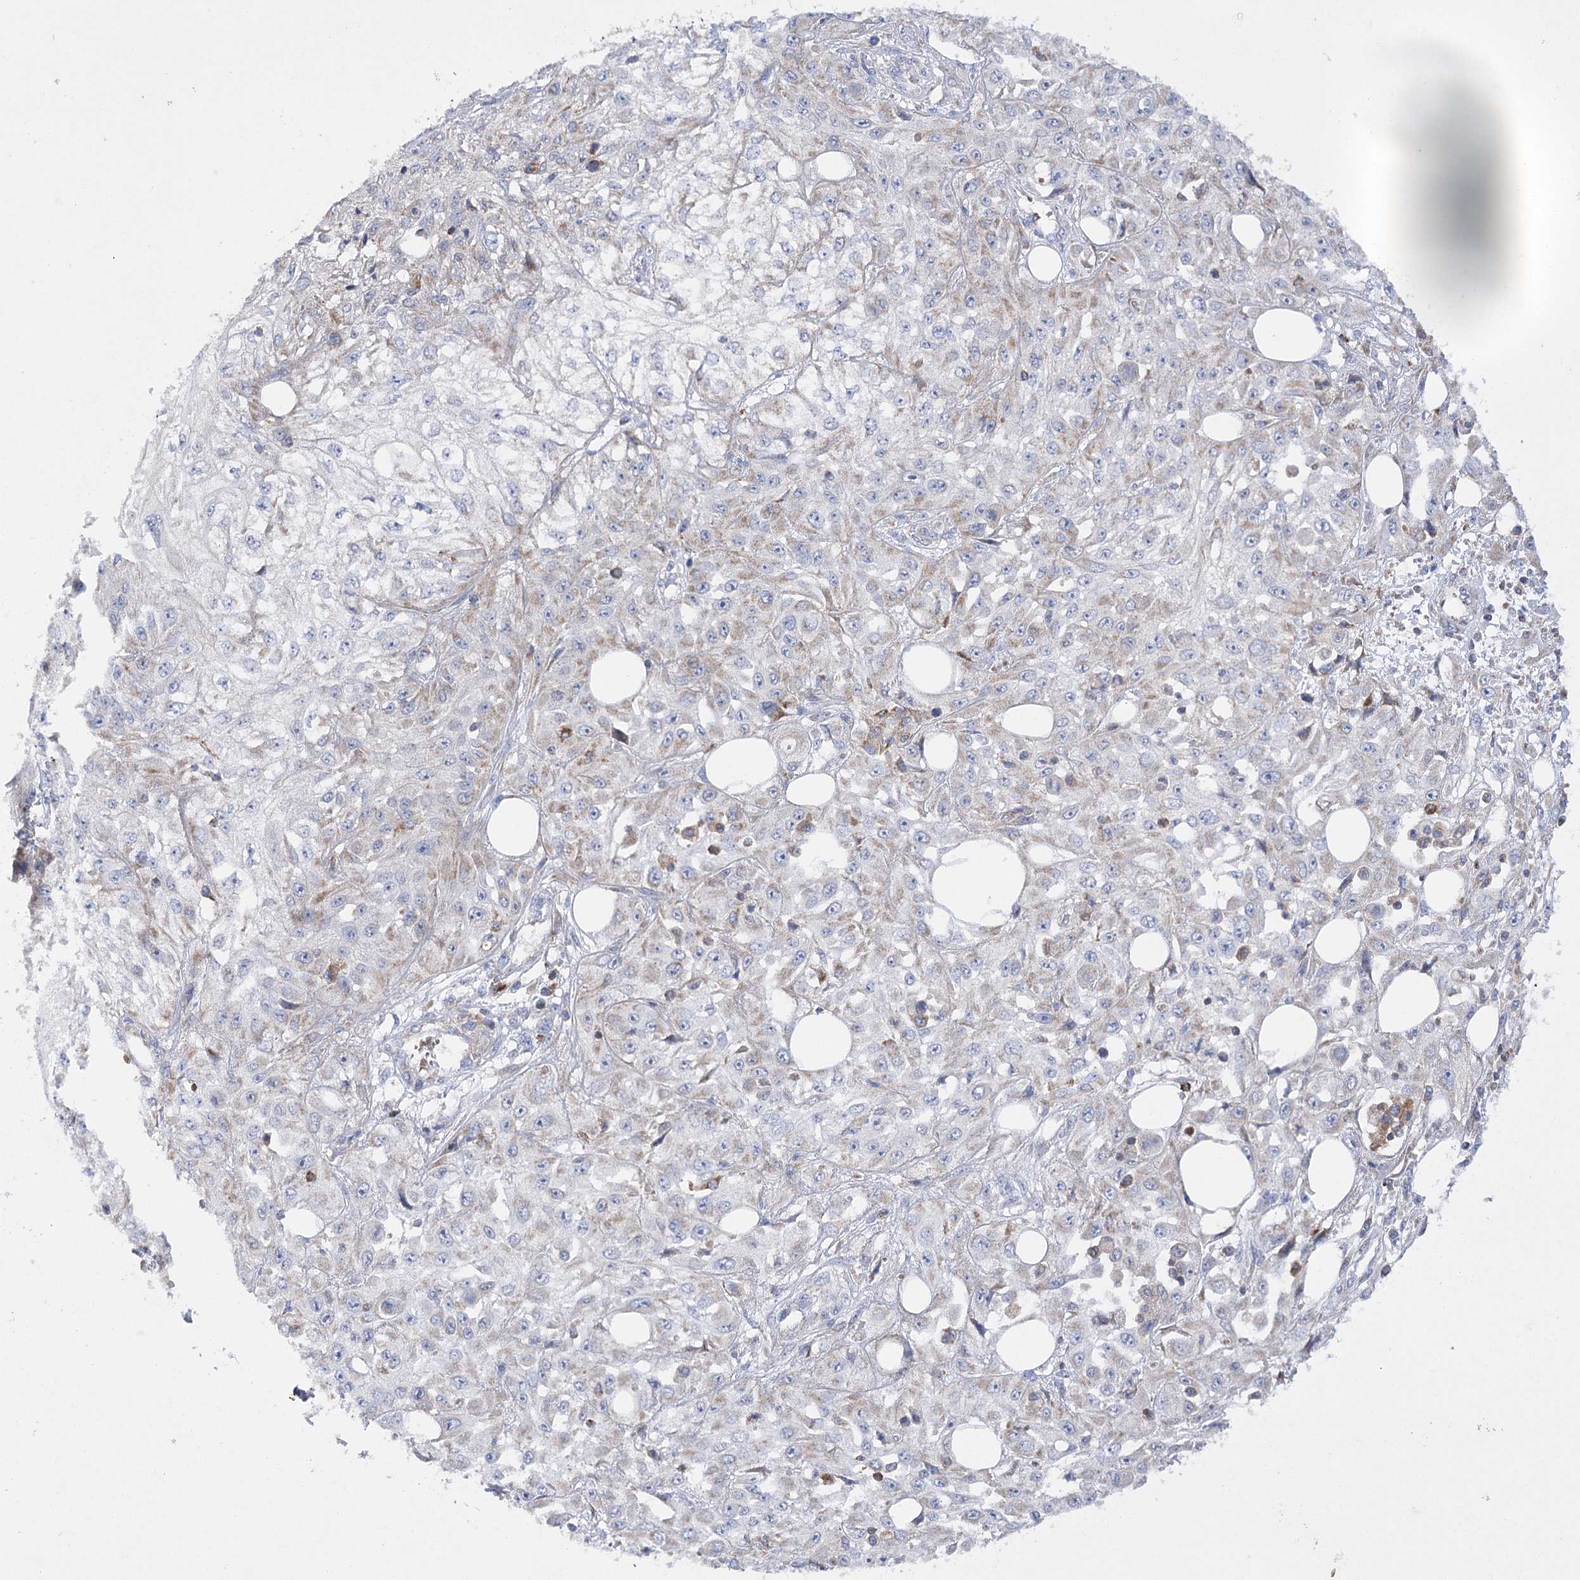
{"staining": {"intensity": "weak", "quantity": "25%-75%", "location": "cytoplasmic/membranous"}, "tissue": "skin cancer", "cell_type": "Tumor cells", "image_type": "cancer", "snomed": [{"axis": "morphology", "description": "Squamous cell carcinoma, NOS"}, {"axis": "morphology", "description": "Squamous cell carcinoma, metastatic, NOS"}, {"axis": "topography", "description": "Skin"}, {"axis": "topography", "description": "Lymph node"}], "caption": "A histopathology image showing weak cytoplasmic/membranous staining in about 25%-75% of tumor cells in skin cancer, as visualized by brown immunohistochemical staining.", "gene": "COX15", "patient": {"sex": "male", "age": 75}}